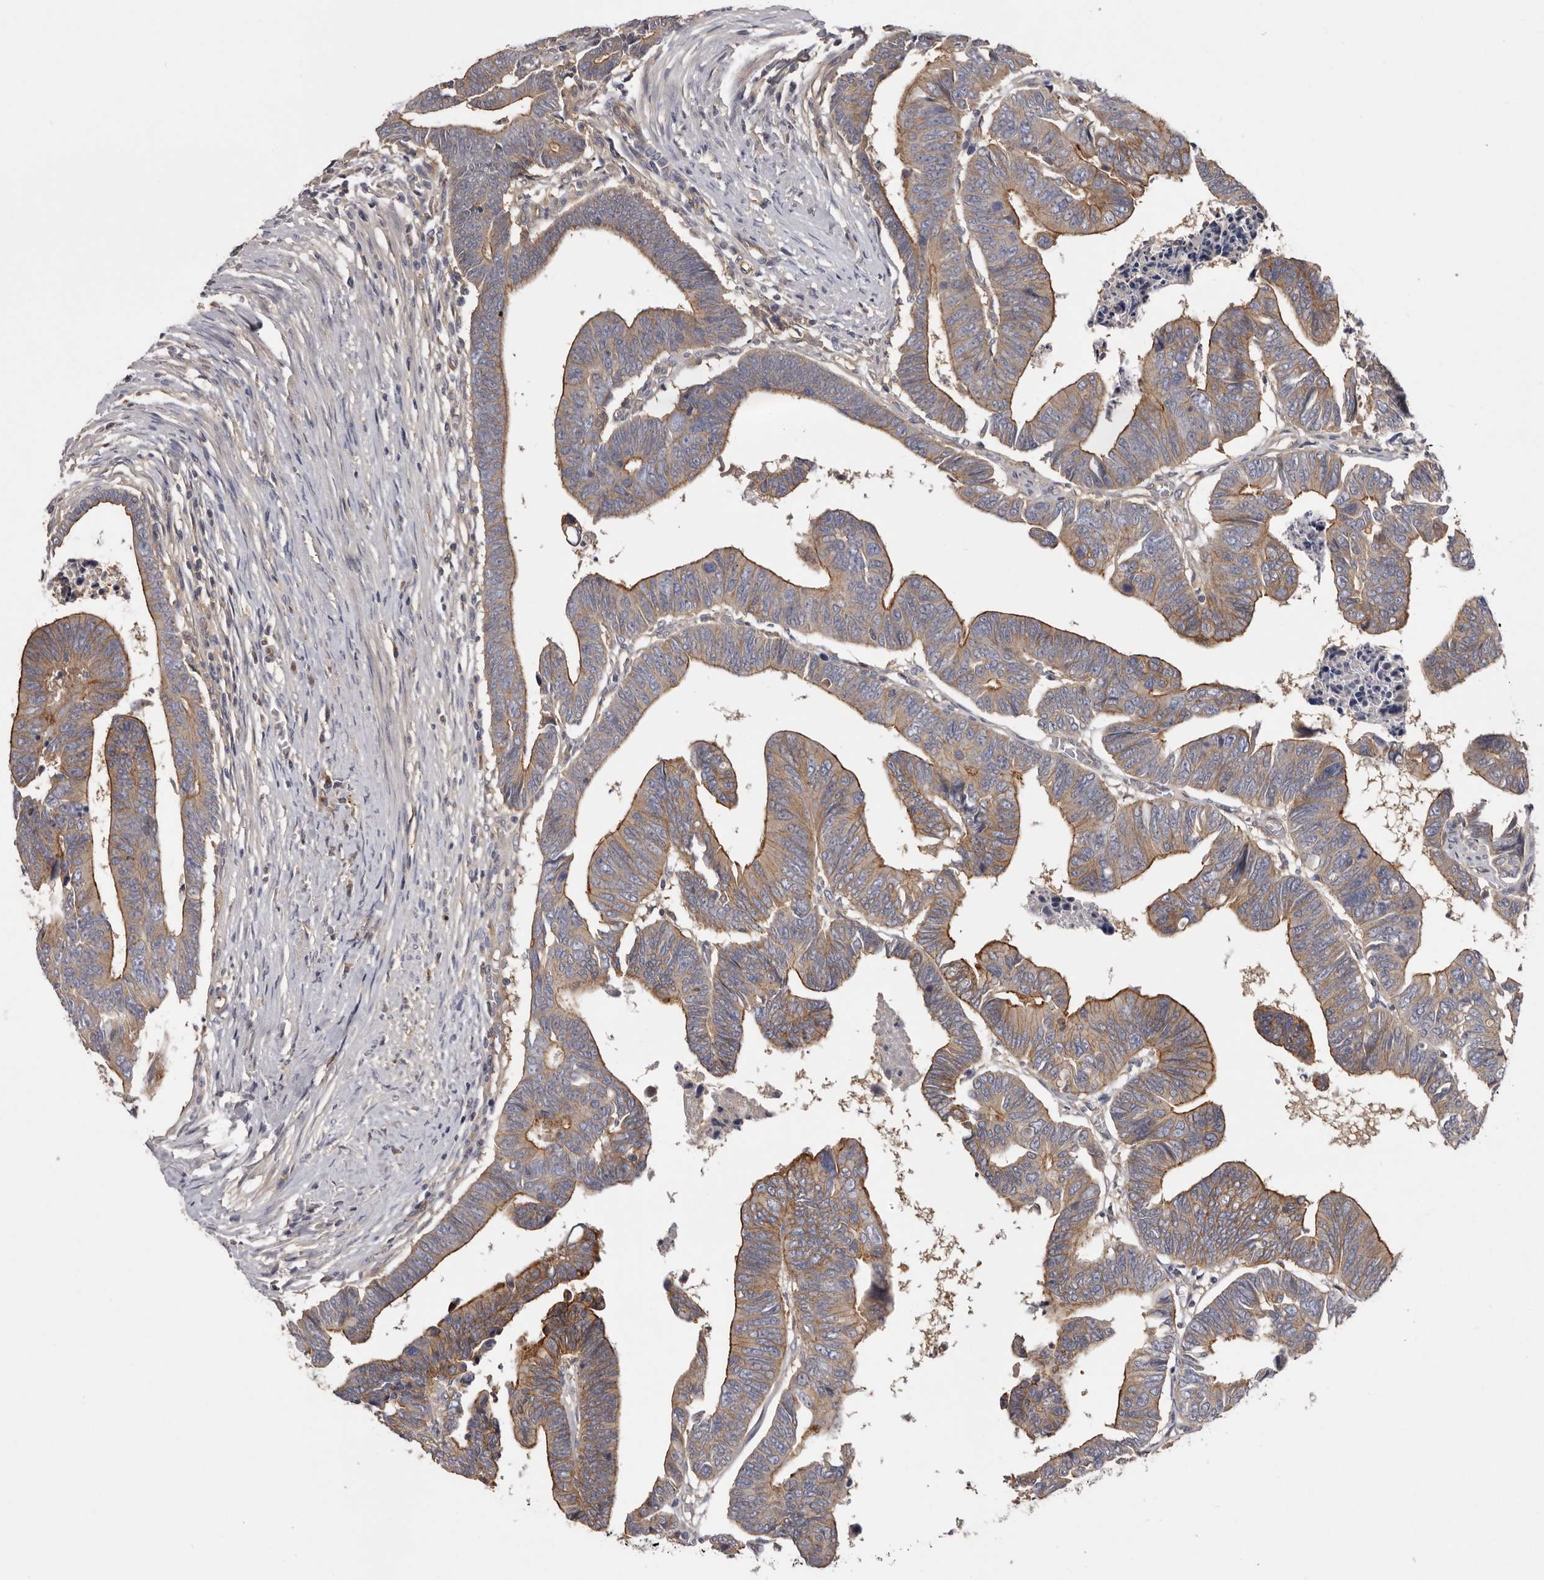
{"staining": {"intensity": "moderate", "quantity": "25%-75%", "location": "cytoplasmic/membranous"}, "tissue": "colorectal cancer", "cell_type": "Tumor cells", "image_type": "cancer", "snomed": [{"axis": "morphology", "description": "Adenocarcinoma, NOS"}, {"axis": "topography", "description": "Rectum"}], "caption": "A photomicrograph of colorectal cancer stained for a protein demonstrates moderate cytoplasmic/membranous brown staining in tumor cells.", "gene": "INKA2", "patient": {"sex": "female", "age": 65}}